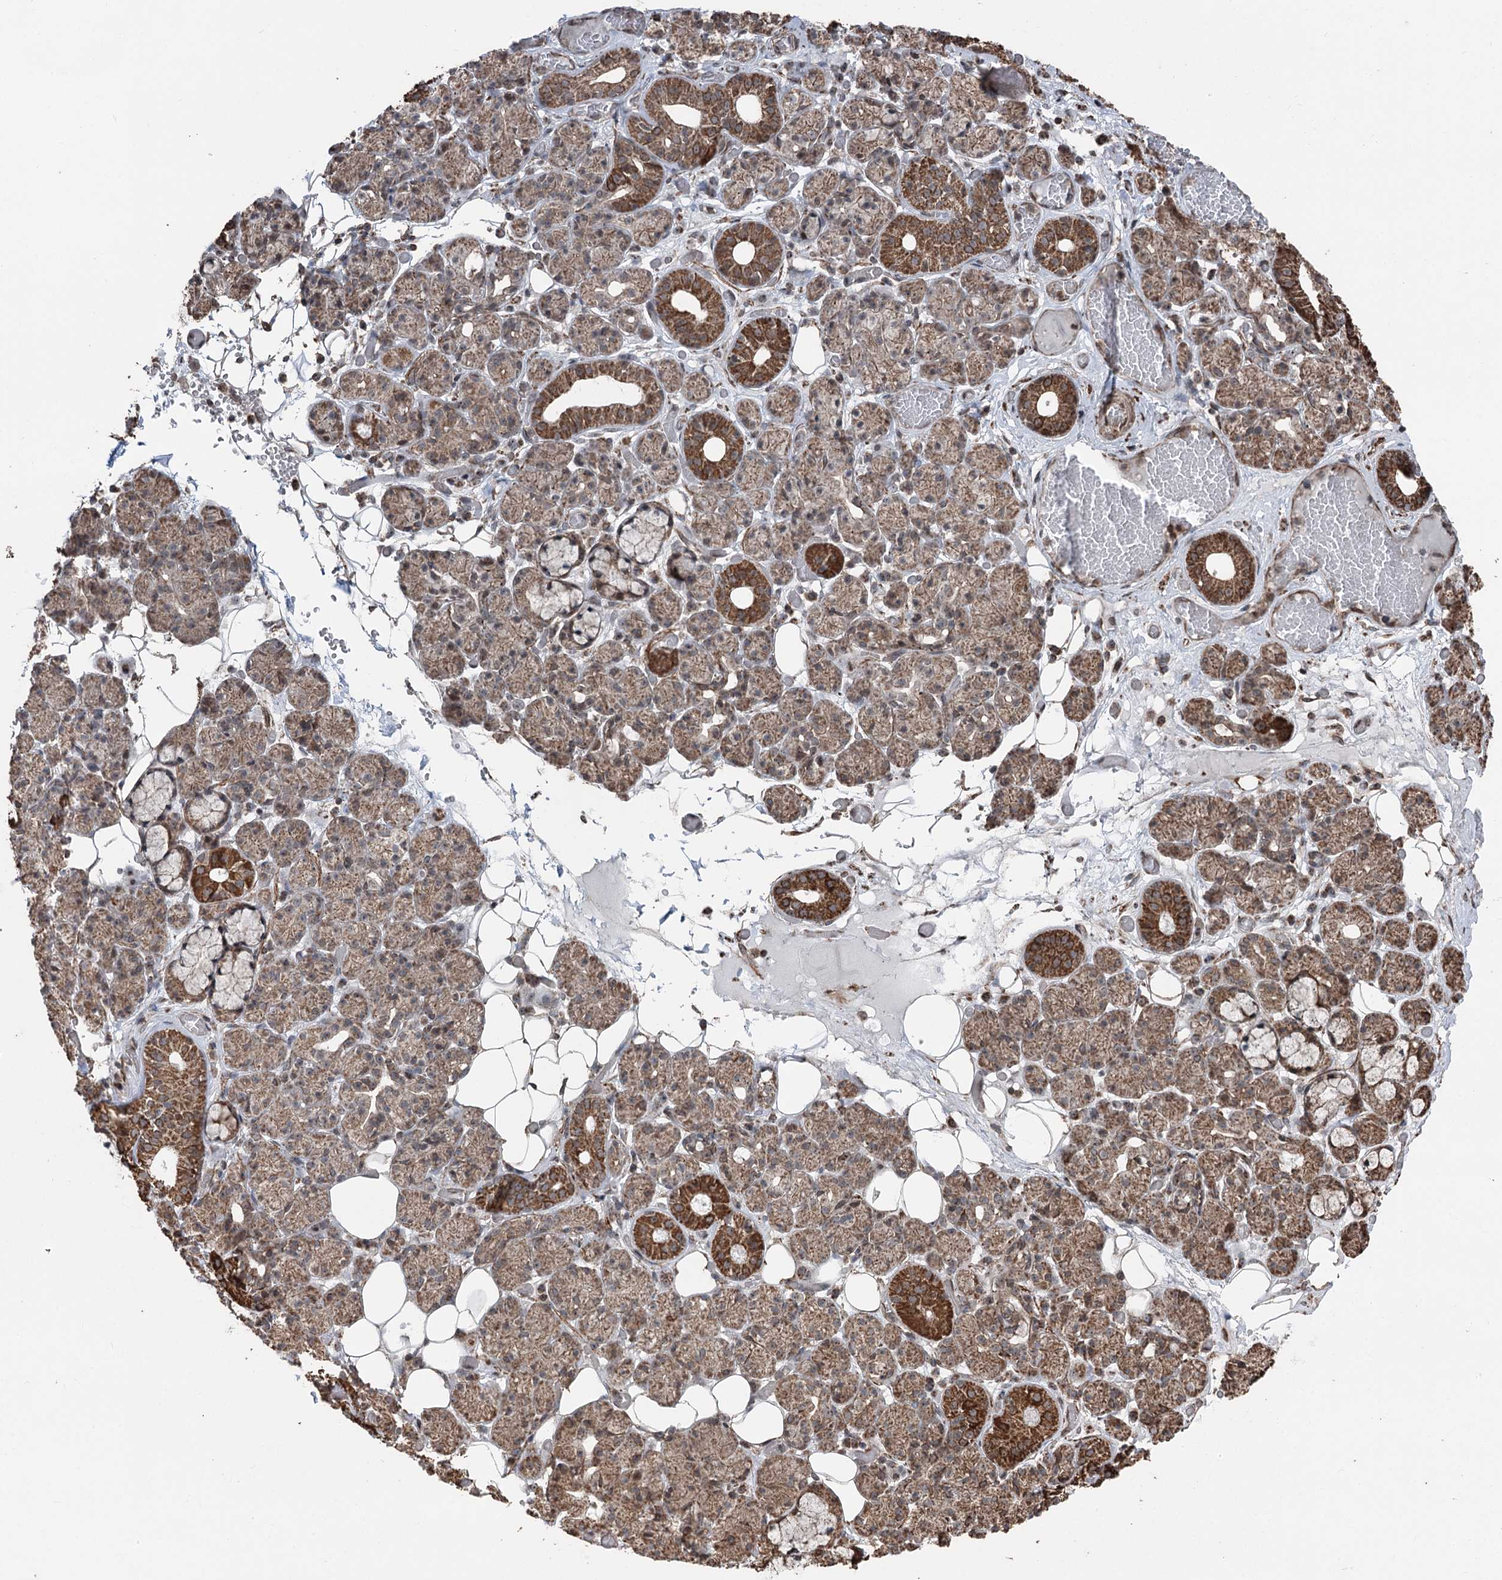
{"staining": {"intensity": "strong", "quantity": "25%-75%", "location": "cytoplasmic/membranous"}, "tissue": "salivary gland", "cell_type": "Glandular cells", "image_type": "normal", "snomed": [{"axis": "morphology", "description": "Normal tissue, NOS"}, {"axis": "topography", "description": "Salivary gland"}], "caption": "A high amount of strong cytoplasmic/membranous expression is seen in approximately 25%-75% of glandular cells in benign salivary gland.", "gene": "STEEP1", "patient": {"sex": "male", "age": 63}}